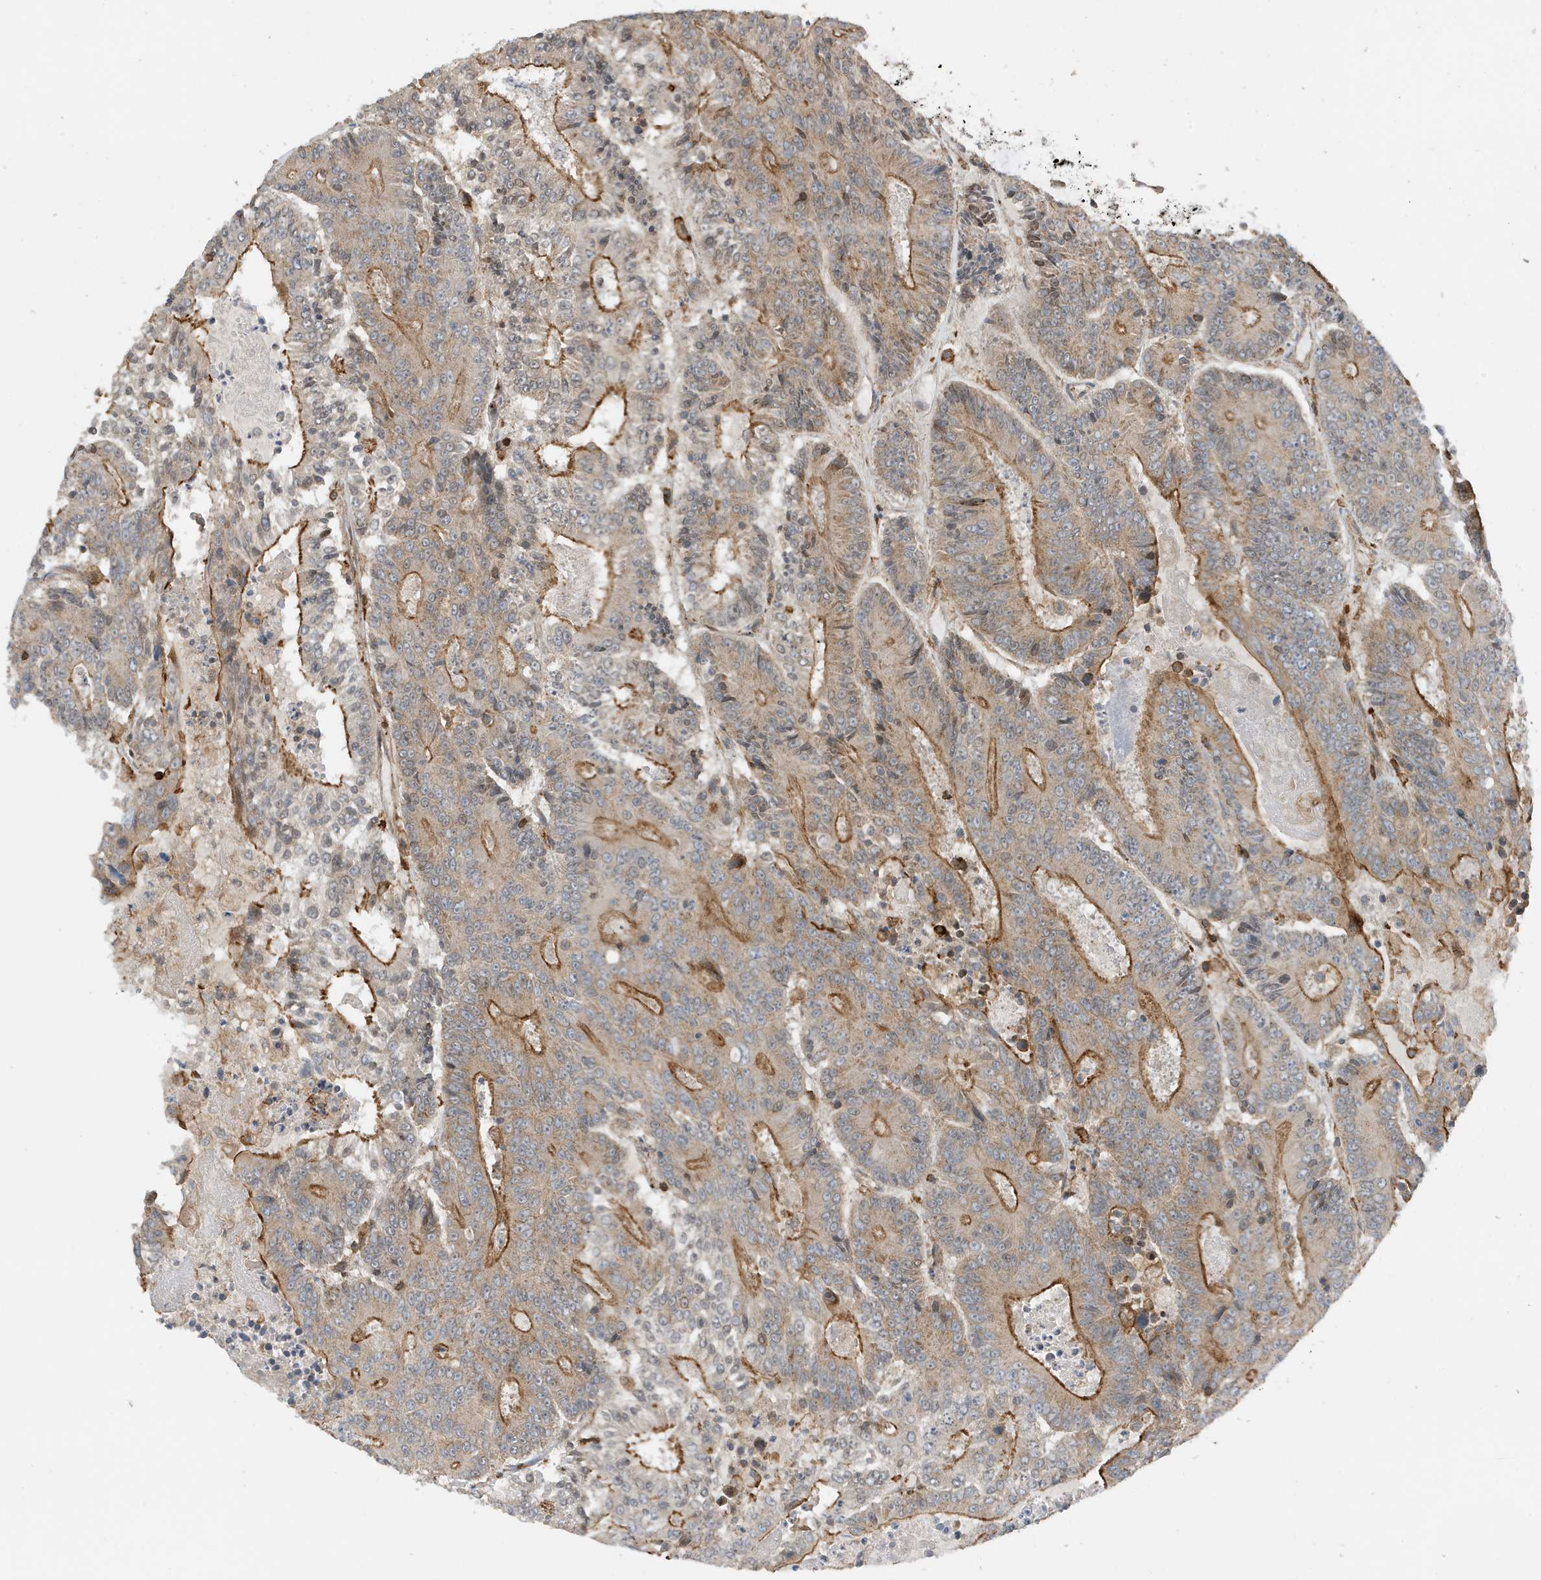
{"staining": {"intensity": "moderate", "quantity": "25%-75%", "location": "cytoplasmic/membranous"}, "tissue": "colorectal cancer", "cell_type": "Tumor cells", "image_type": "cancer", "snomed": [{"axis": "morphology", "description": "Adenocarcinoma, NOS"}, {"axis": "topography", "description": "Colon"}], "caption": "Protein analysis of adenocarcinoma (colorectal) tissue reveals moderate cytoplasmic/membranous positivity in approximately 25%-75% of tumor cells. The staining was performed using DAB (3,3'-diaminobenzidine) to visualize the protein expression in brown, while the nuclei were stained in blue with hematoxylin (Magnification: 20x).", "gene": "TATDN3", "patient": {"sex": "male", "age": 83}}